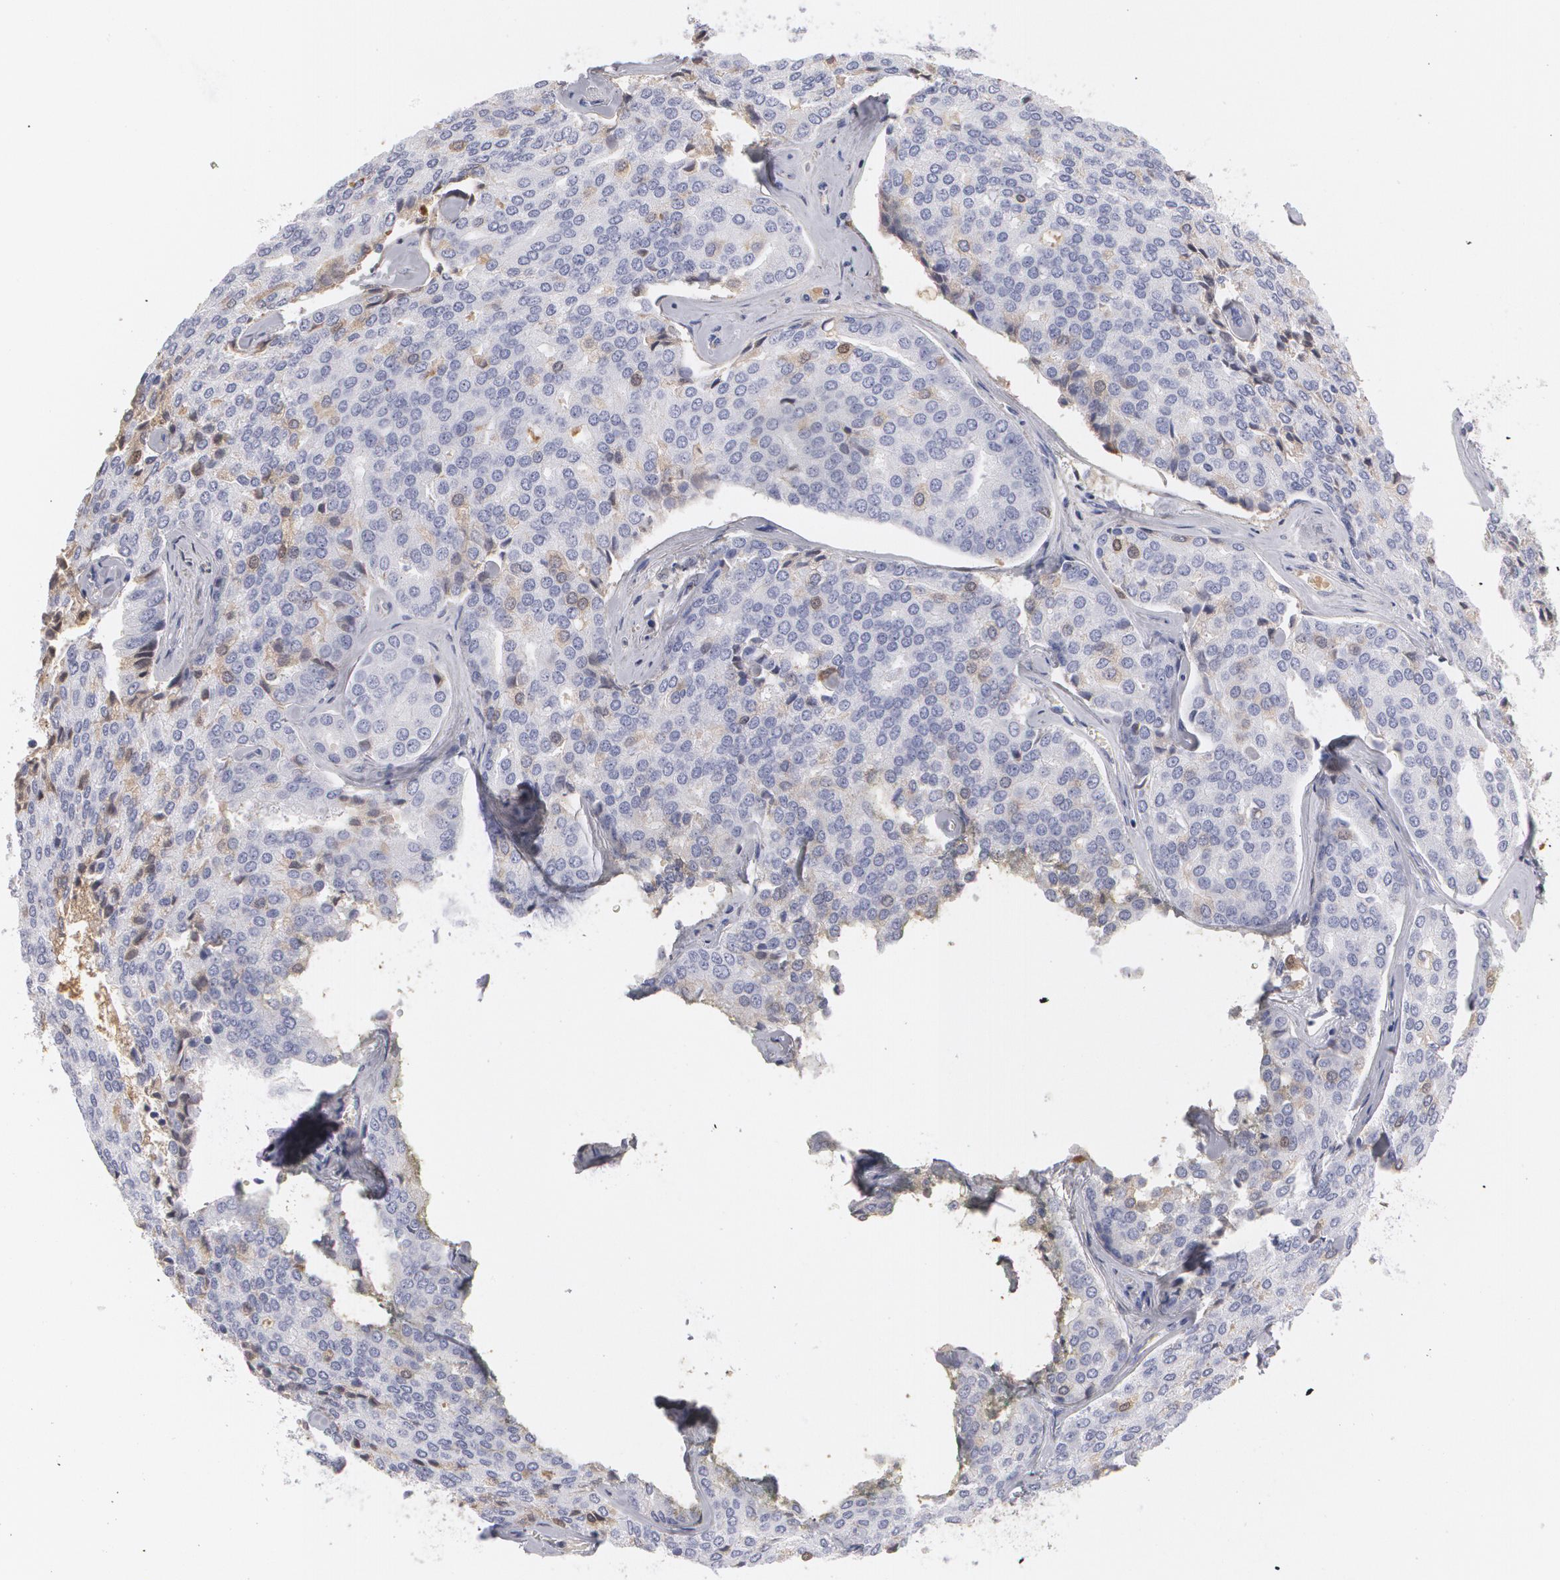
{"staining": {"intensity": "weak", "quantity": "<25%", "location": "cytoplasmic/membranous"}, "tissue": "prostate cancer", "cell_type": "Tumor cells", "image_type": "cancer", "snomed": [{"axis": "morphology", "description": "Adenocarcinoma, High grade"}, {"axis": "topography", "description": "Prostate"}], "caption": "Prostate cancer was stained to show a protein in brown. There is no significant positivity in tumor cells.", "gene": "SERPINA1", "patient": {"sex": "male", "age": 64}}